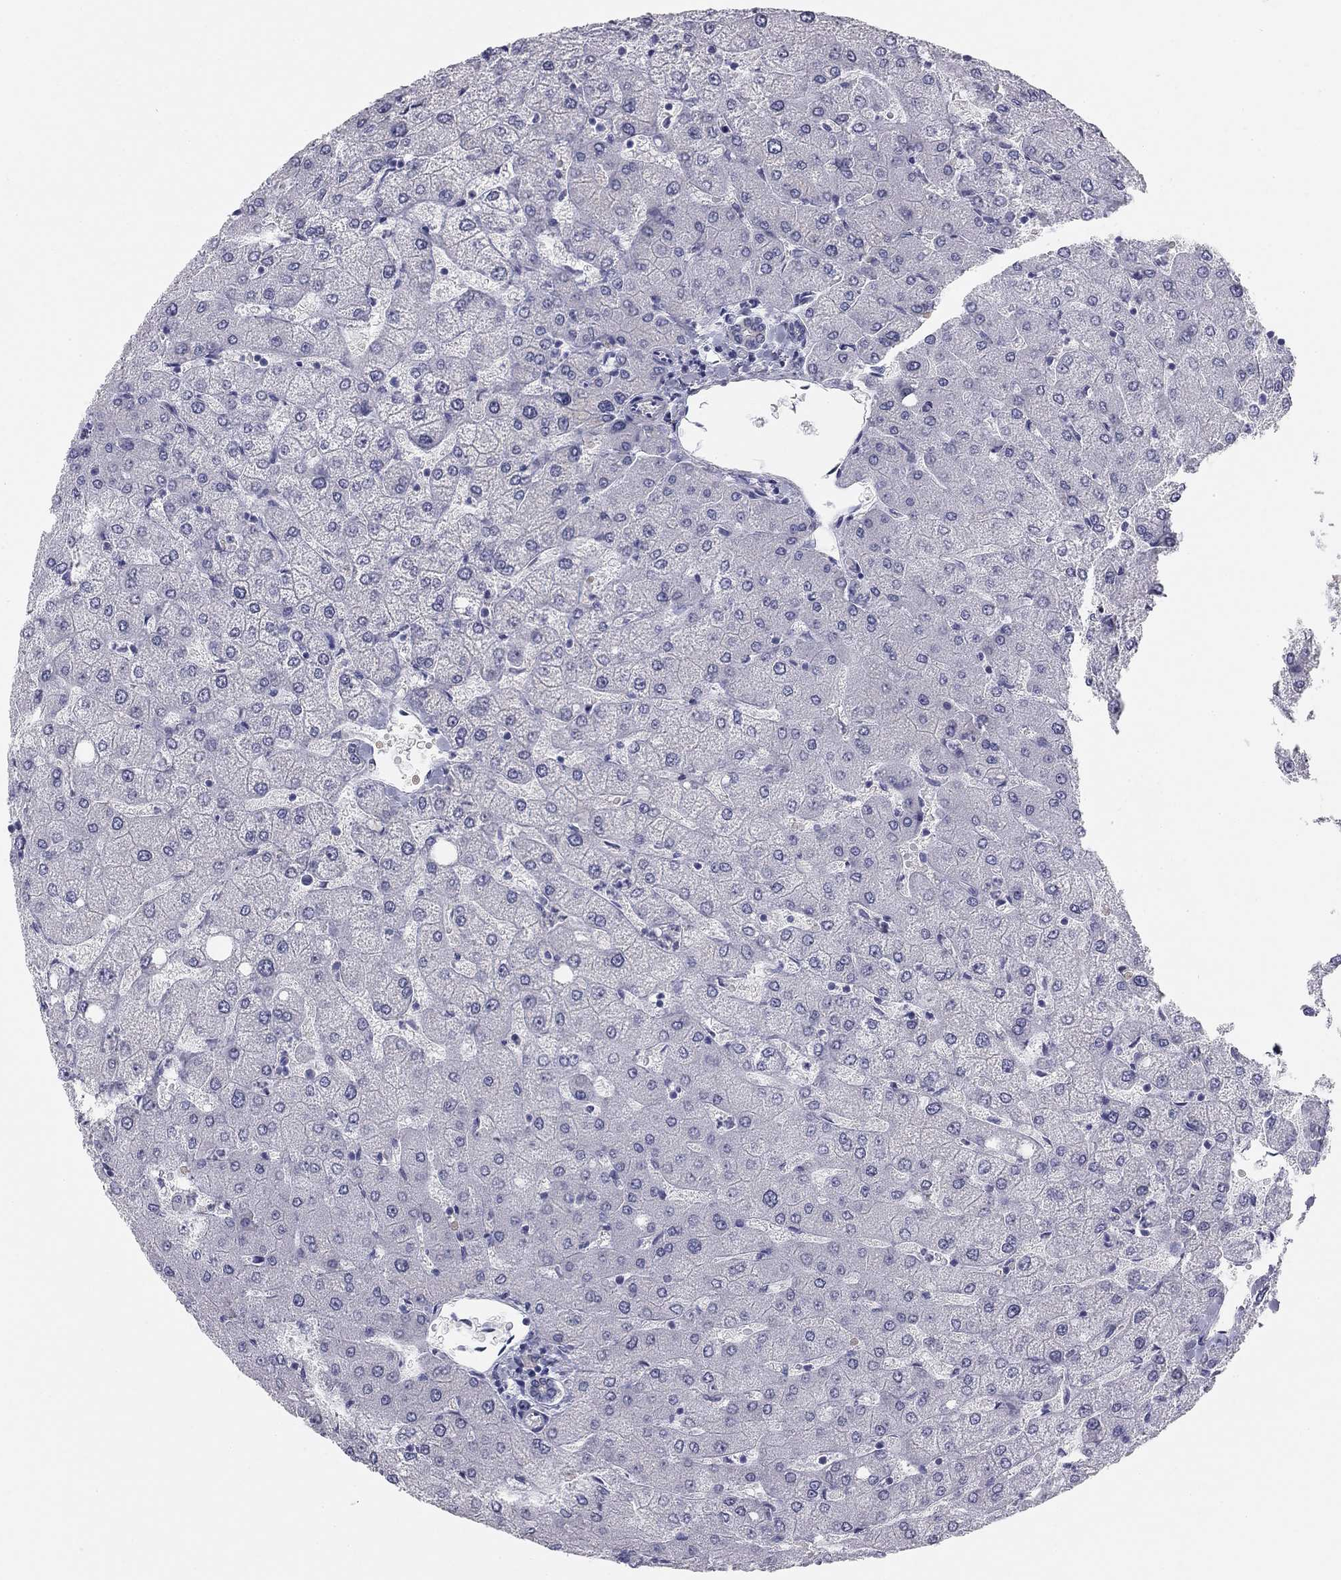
{"staining": {"intensity": "negative", "quantity": "none", "location": "none"}, "tissue": "liver", "cell_type": "Cholangiocytes", "image_type": "normal", "snomed": [{"axis": "morphology", "description": "Normal tissue, NOS"}, {"axis": "topography", "description": "Liver"}], "caption": "Cholangiocytes are negative for protein expression in normal human liver. Brightfield microscopy of immunohistochemistry (IHC) stained with DAB (3,3'-diaminobenzidine) (brown) and hematoxylin (blue), captured at high magnification.", "gene": "SULT2B1", "patient": {"sex": "female", "age": 54}}